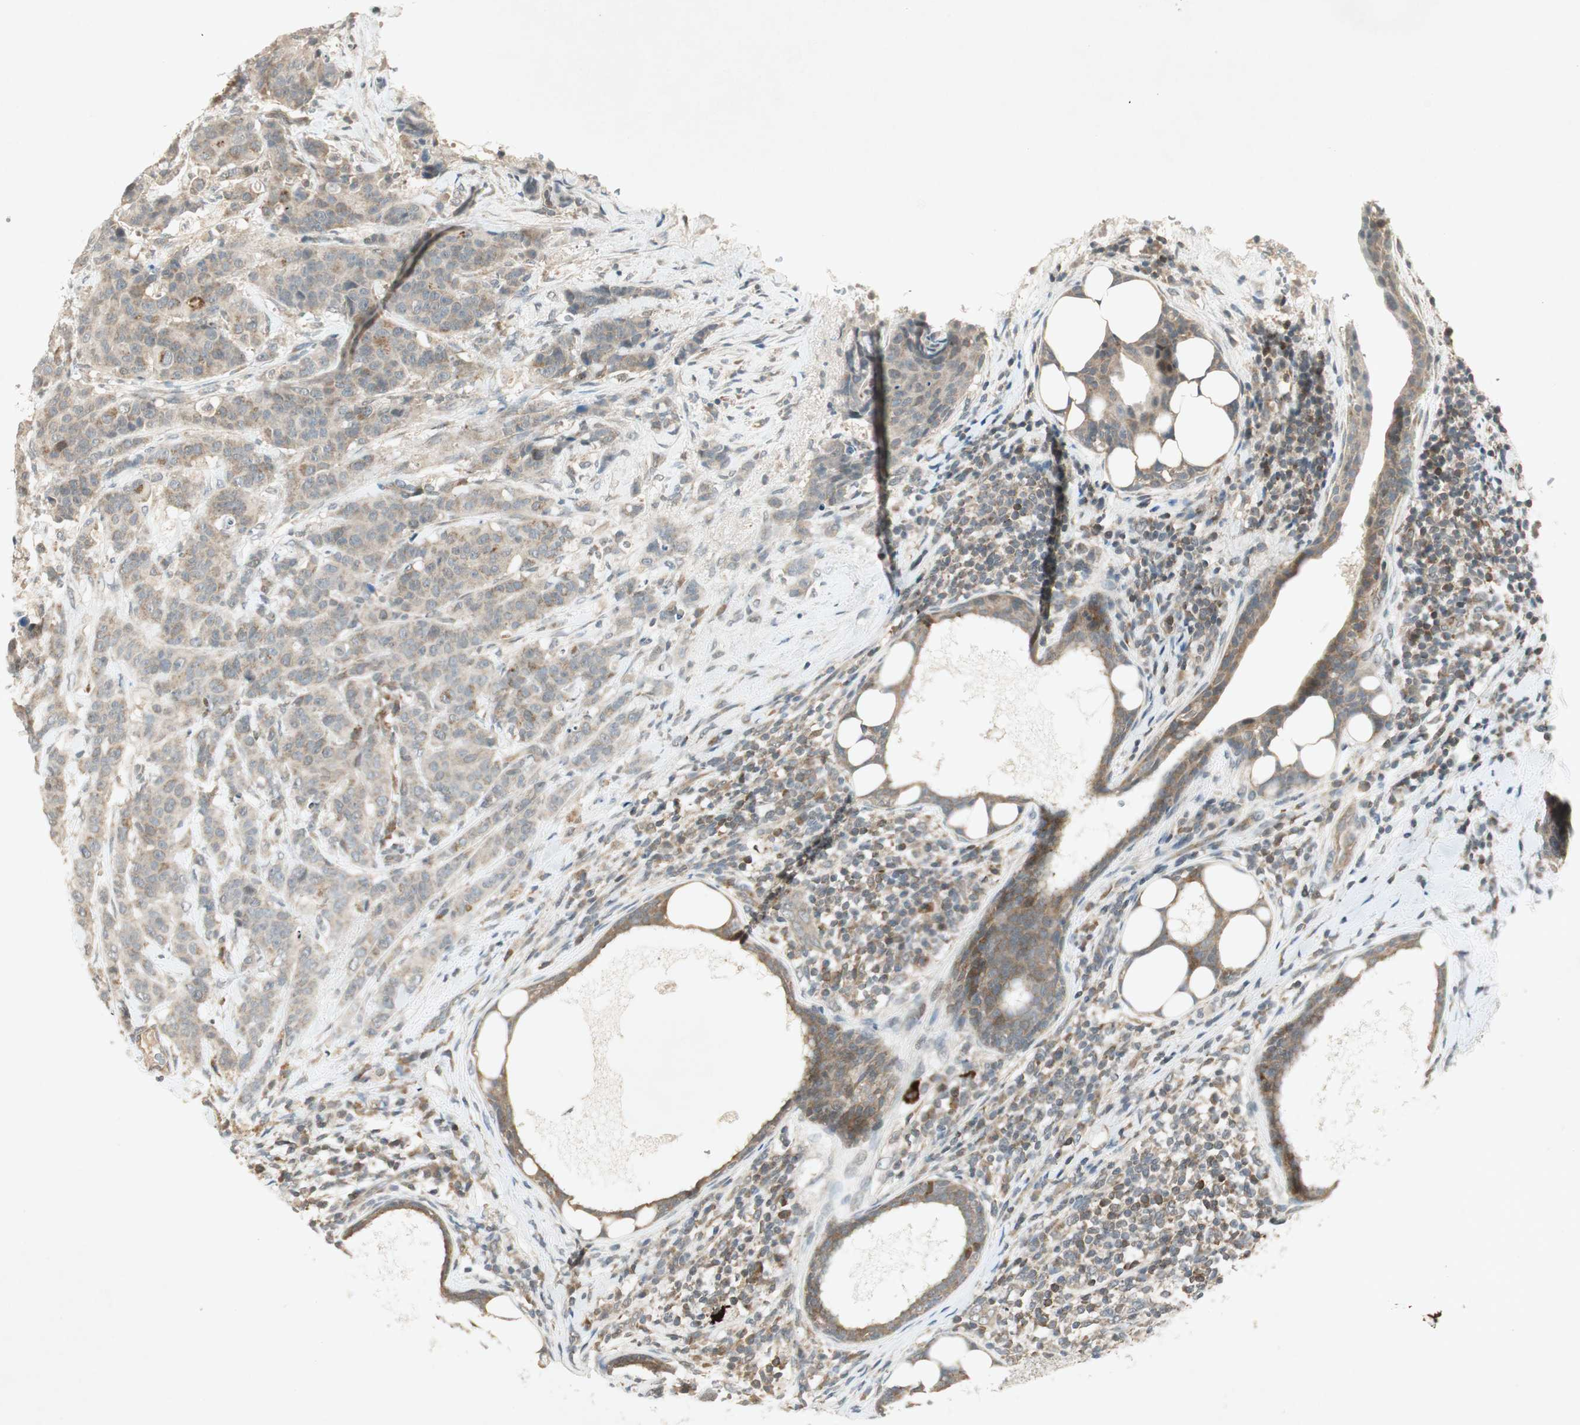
{"staining": {"intensity": "moderate", "quantity": ">75%", "location": "cytoplasmic/membranous"}, "tissue": "breast cancer", "cell_type": "Tumor cells", "image_type": "cancer", "snomed": [{"axis": "morphology", "description": "Duct carcinoma"}, {"axis": "topography", "description": "Breast"}], "caption": "Moderate cytoplasmic/membranous protein expression is identified in about >75% of tumor cells in infiltrating ductal carcinoma (breast). Using DAB (3,3'-diaminobenzidine) (brown) and hematoxylin (blue) stains, captured at high magnification using brightfield microscopy.", "gene": "USP2", "patient": {"sex": "female", "age": 40}}